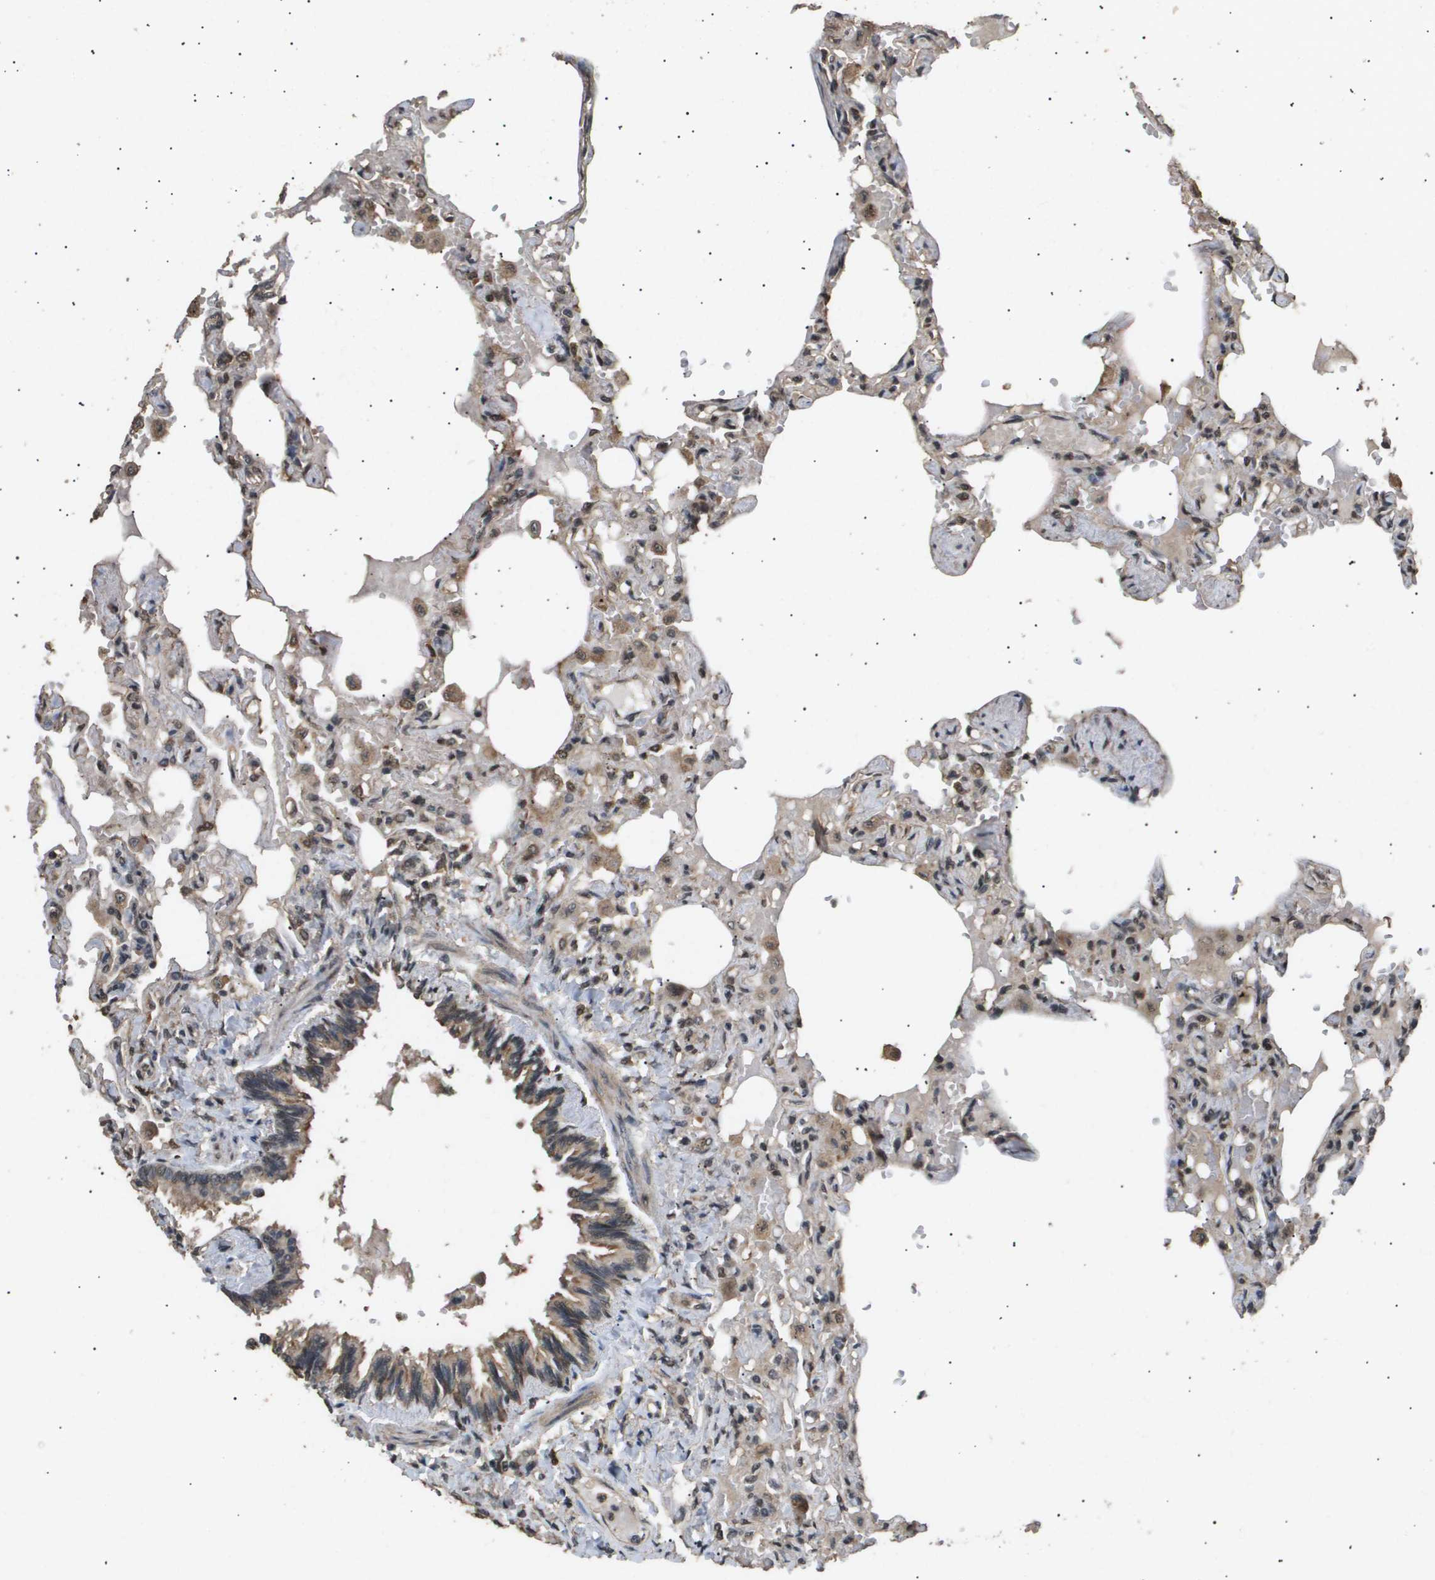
{"staining": {"intensity": "moderate", "quantity": ">75%", "location": "cytoplasmic/membranous,nuclear"}, "tissue": "lung", "cell_type": "Alveolar cells", "image_type": "normal", "snomed": [{"axis": "morphology", "description": "Normal tissue, NOS"}, {"axis": "topography", "description": "Lung"}], "caption": "IHC of normal human lung reveals medium levels of moderate cytoplasmic/membranous,nuclear expression in about >75% of alveolar cells. (DAB IHC, brown staining for protein, blue staining for nuclei).", "gene": "ING1", "patient": {"sex": "male", "age": 21}}